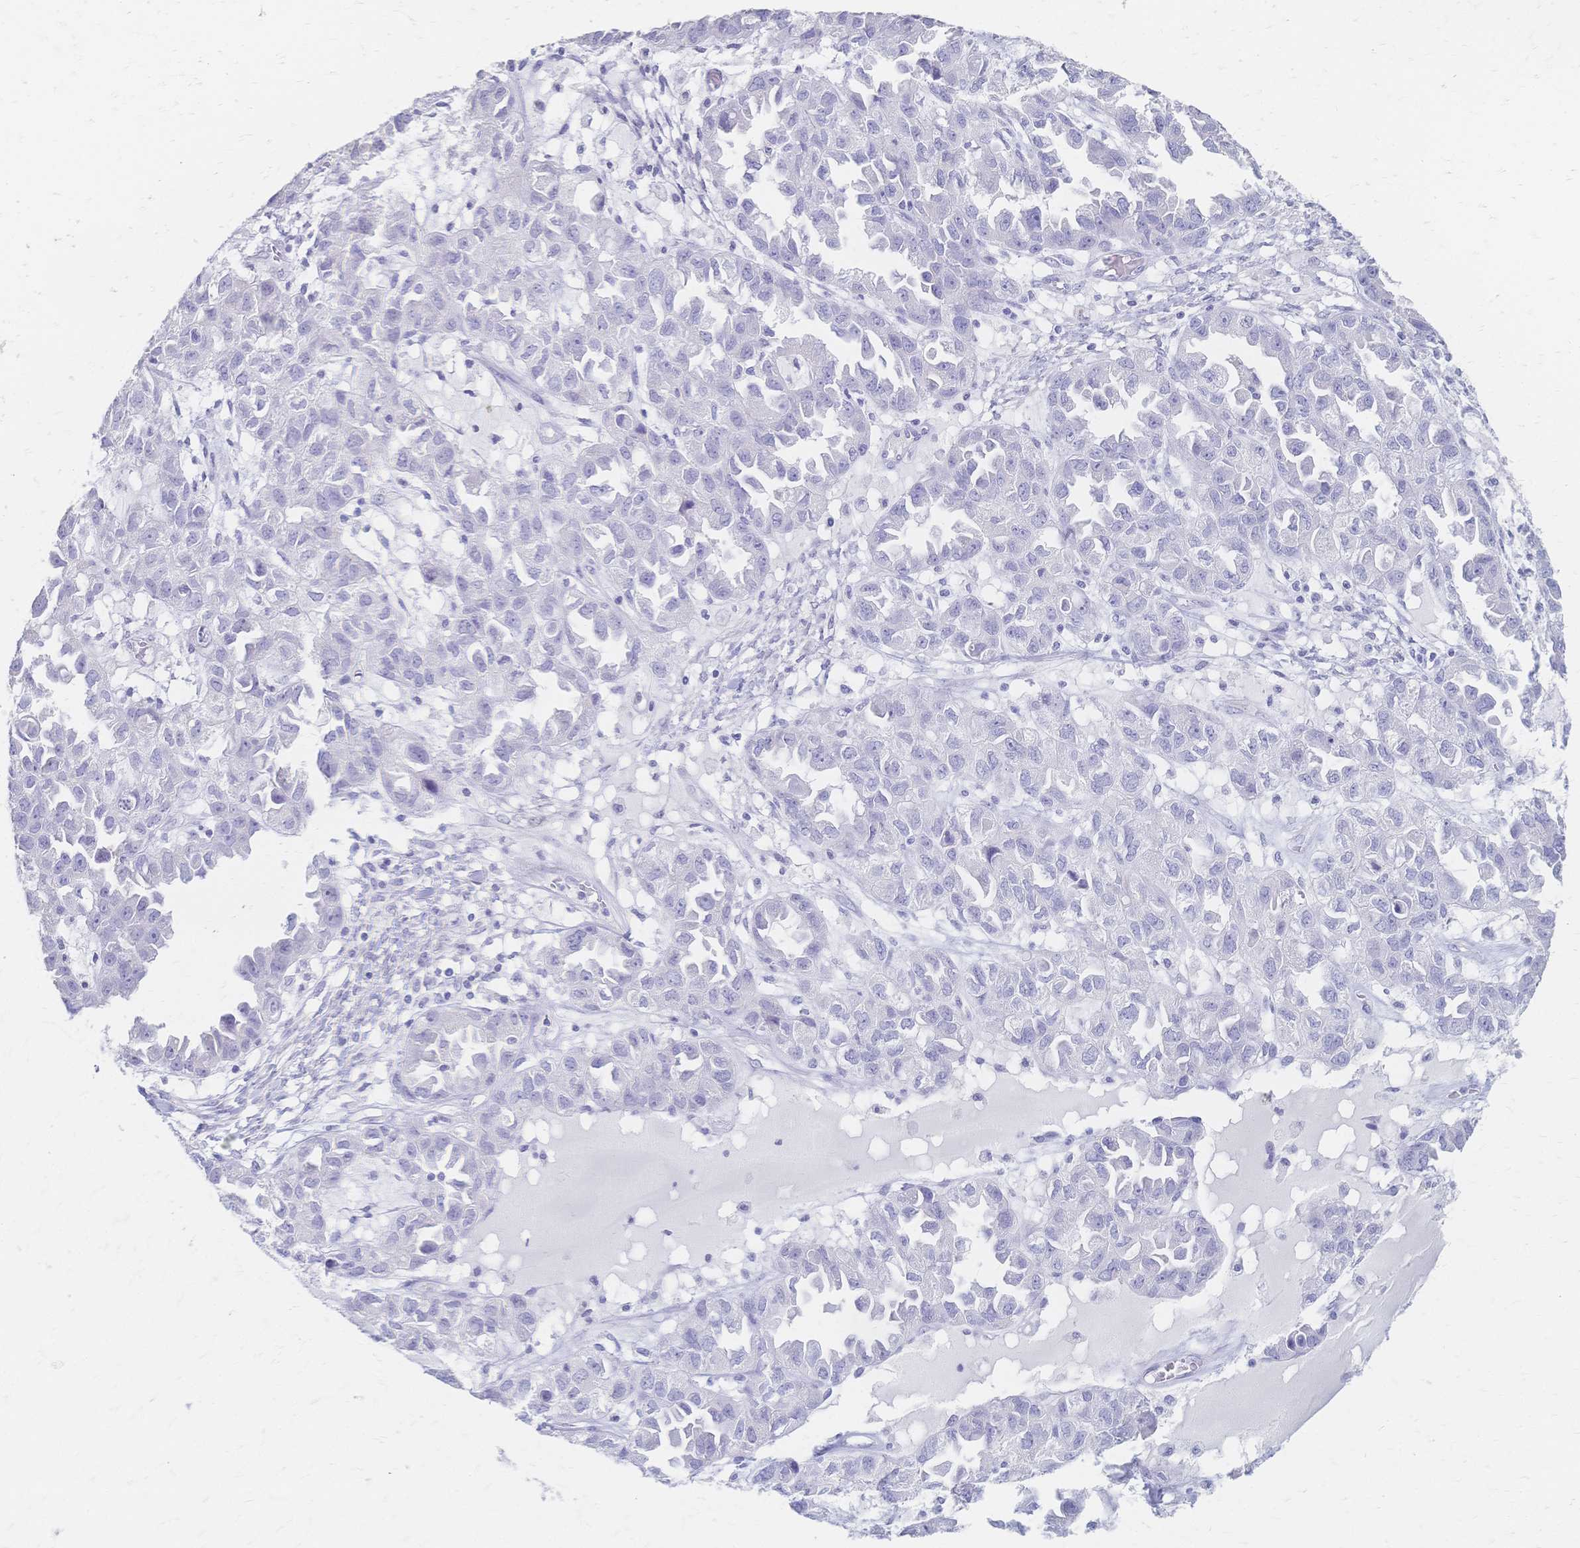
{"staining": {"intensity": "negative", "quantity": "none", "location": "none"}, "tissue": "ovarian cancer", "cell_type": "Tumor cells", "image_type": "cancer", "snomed": [{"axis": "morphology", "description": "Cystadenocarcinoma, serous, NOS"}, {"axis": "topography", "description": "Ovary"}], "caption": "DAB (3,3'-diaminobenzidine) immunohistochemical staining of human serous cystadenocarcinoma (ovarian) exhibits no significant positivity in tumor cells.", "gene": "CYB5A", "patient": {"sex": "female", "age": 84}}